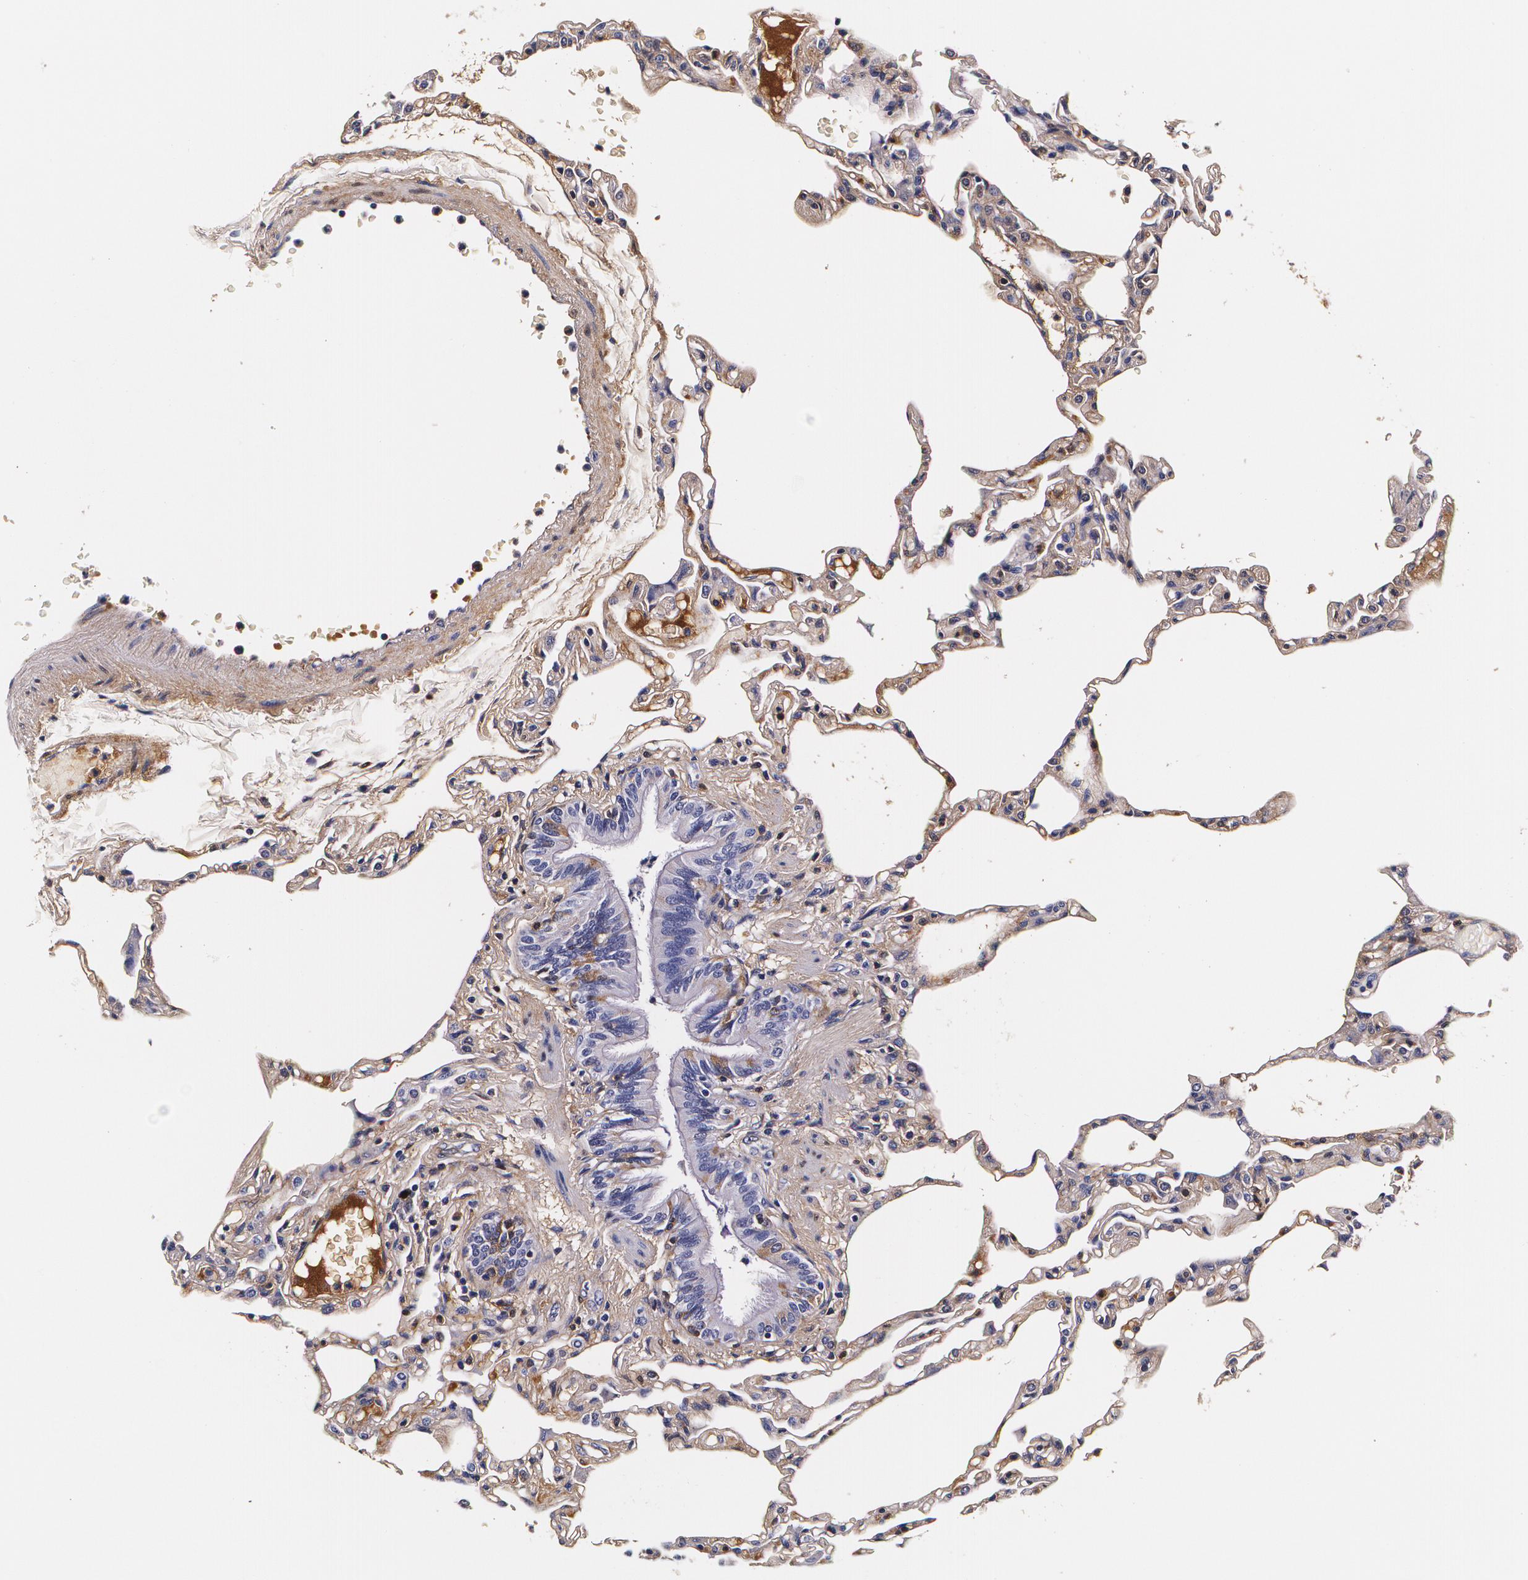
{"staining": {"intensity": "weak", "quantity": "<25%", "location": "cytoplasmic/membranous"}, "tissue": "lung", "cell_type": "Alveolar cells", "image_type": "normal", "snomed": [{"axis": "morphology", "description": "Normal tissue, NOS"}, {"axis": "topography", "description": "Lung"}], "caption": "Immunohistochemistry image of unremarkable lung stained for a protein (brown), which reveals no positivity in alveolar cells. (Stains: DAB (3,3'-diaminobenzidine) immunohistochemistry (IHC) with hematoxylin counter stain, Microscopy: brightfield microscopy at high magnification).", "gene": "TTR", "patient": {"sex": "female", "age": 49}}